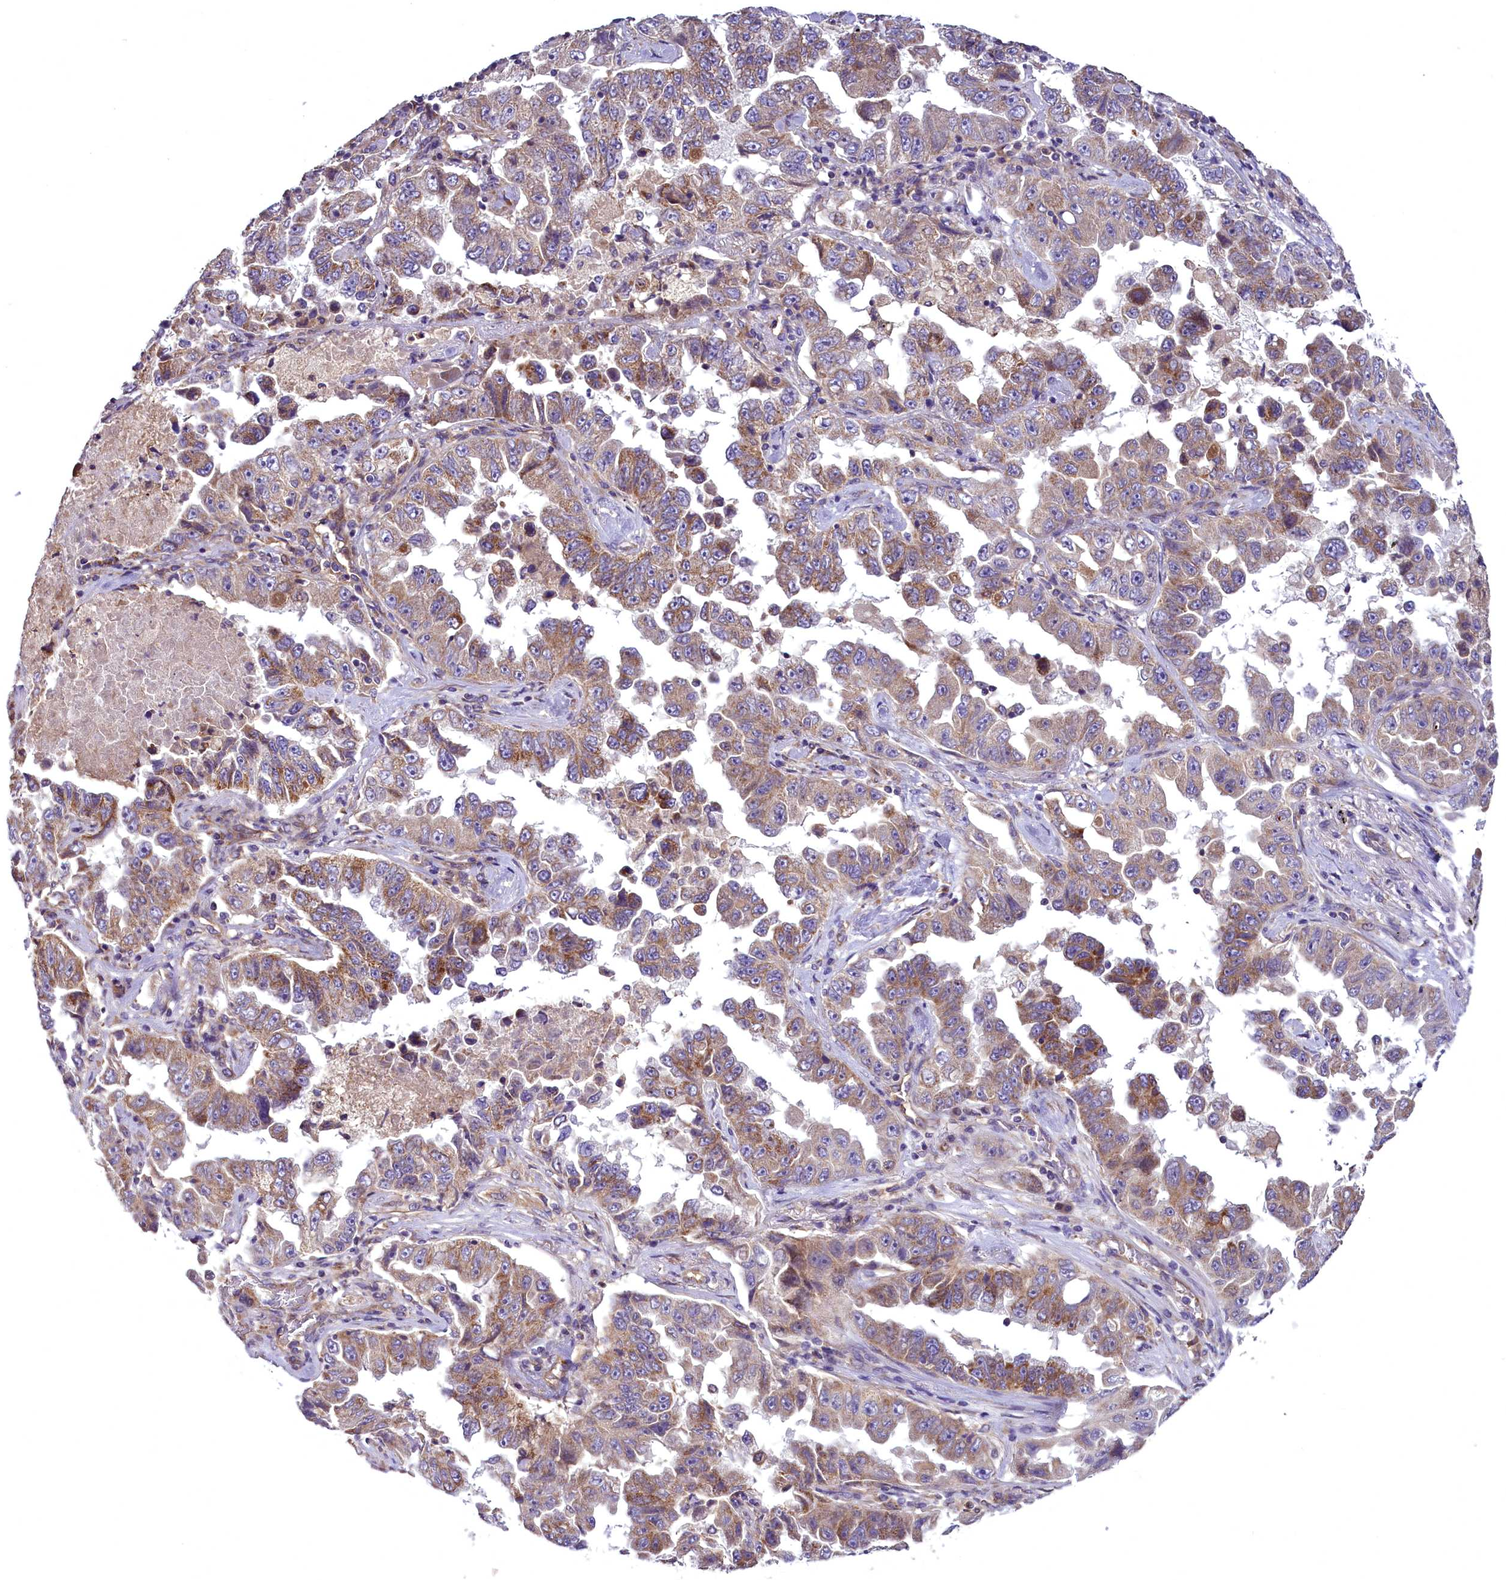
{"staining": {"intensity": "moderate", "quantity": ">75%", "location": "cytoplasmic/membranous"}, "tissue": "lung cancer", "cell_type": "Tumor cells", "image_type": "cancer", "snomed": [{"axis": "morphology", "description": "Adenocarcinoma, NOS"}, {"axis": "topography", "description": "Lung"}], "caption": "DAB immunohistochemical staining of lung cancer (adenocarcinoma) shows moderate cytoplasmic/membranous protein expression in approximately >75% of tumor cells.", "gene": "DNAJB9", "patient": {"sex": "female", "age": 51}}